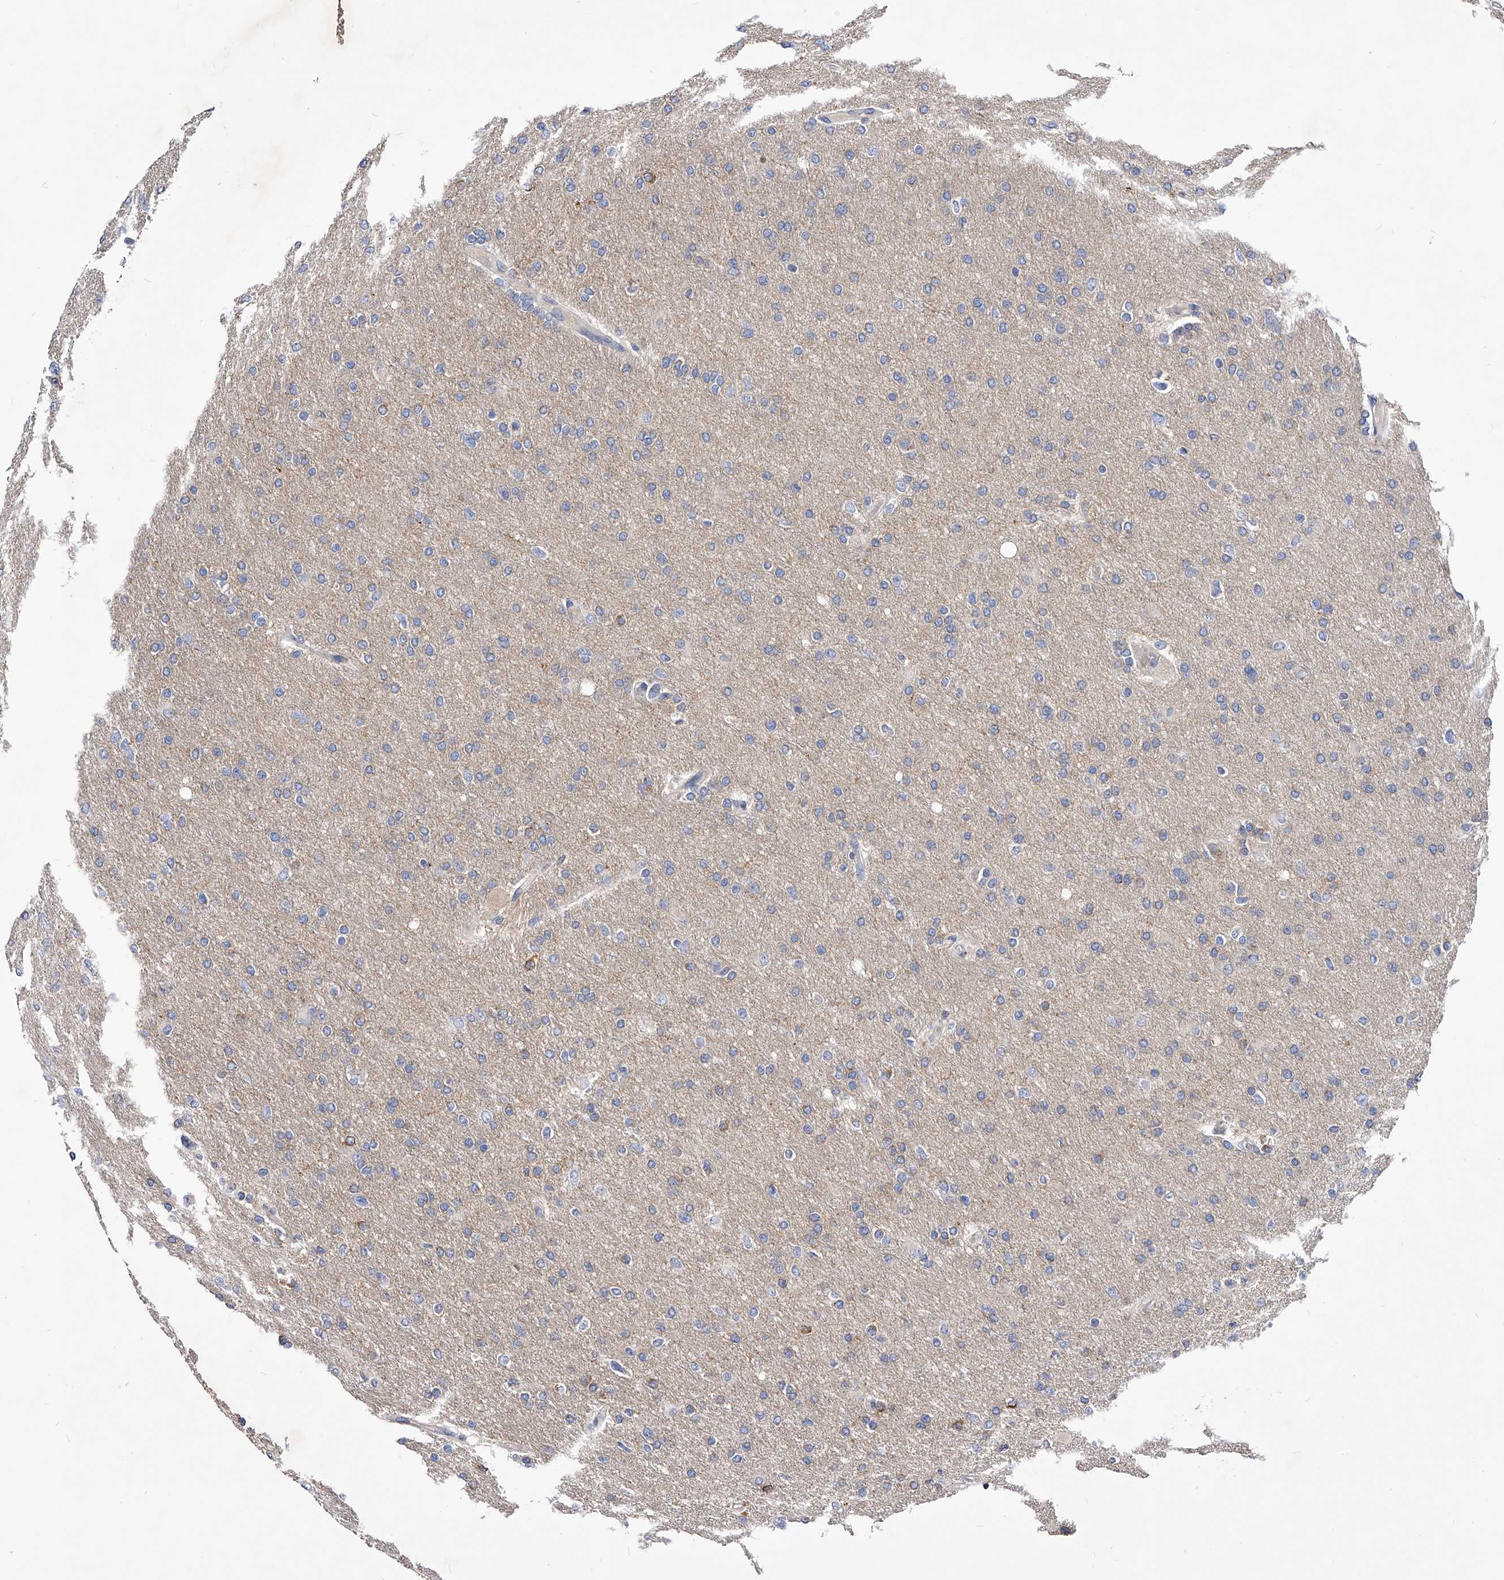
{"staining": {"intensity": "negative", "quantity": "none", "location": "none"}, "tissue": "glioma", "cell_type": "Tumor cells", "image_type": "cancer", "snomed": [{"axis": "morphology", "description": "Glioma, malignant, High grade"}, {"axis": "topography", "description": "Cerebral cortex"}], "caption": "Malignant high-grade glioma stained for a protein using immunohistochemistry demonstrates no staining tumor cells.", "gene": "ARL4C", "patient": {"sex": "female", "age": 36}}